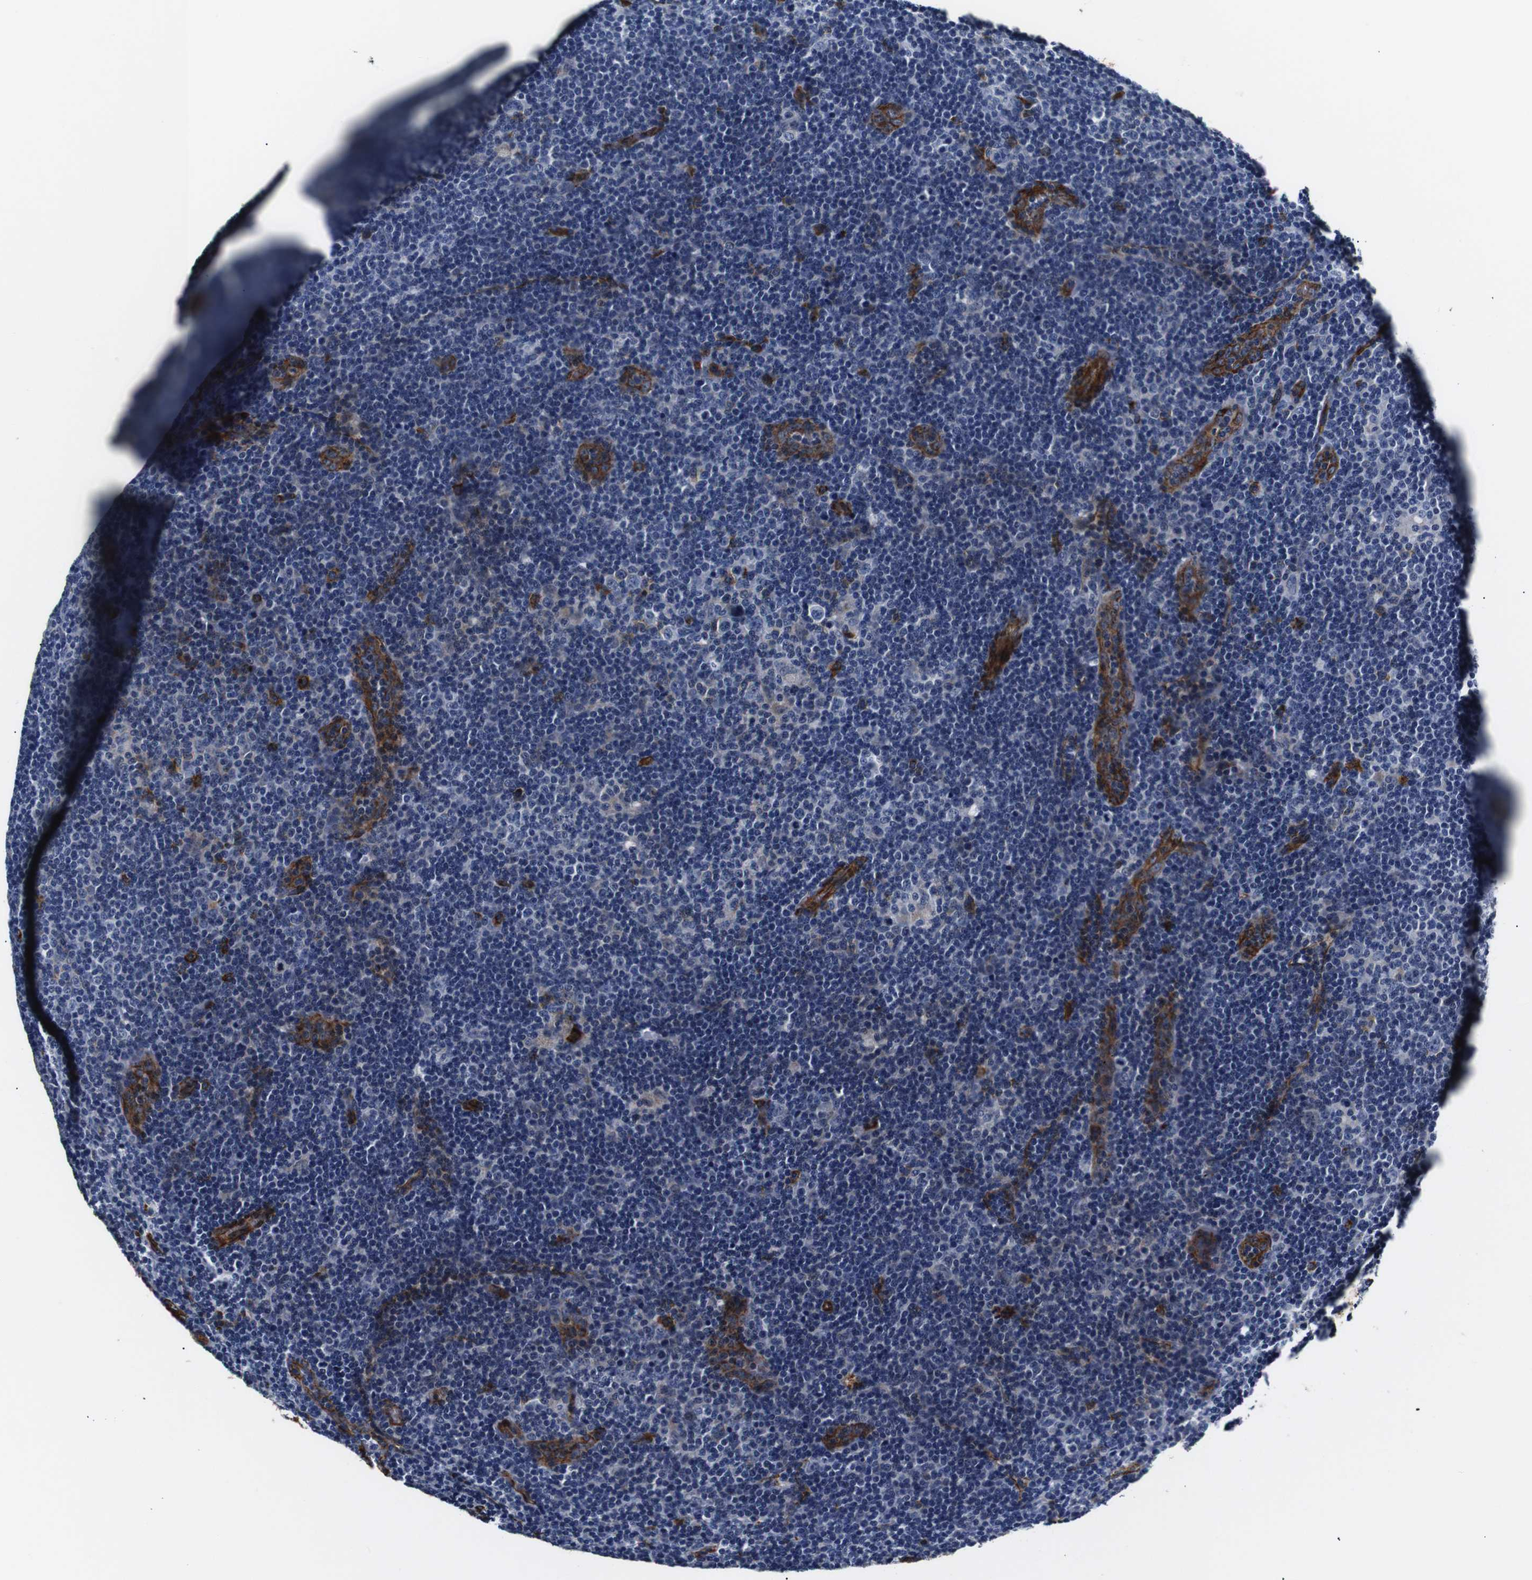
{"staining": {"intensity": "negative", "quantity": "none", "location": "none"}, "tissue": "lymphoma", "cell_type": "Tumor cells", "image_type": "cancer", "snomed": [{"axis": "morphology", "description": "Hodgkin's disease, NOS"}, {"axis": "topography", "description": "Lymph node"}], "caption": "Immunohistochemistry of human Hodgkin's disease displays no expression in tumor cells. Nuclei are stained in blue.", "gene": "CAV2", "patient": {"sex": "female", "age": 57}}